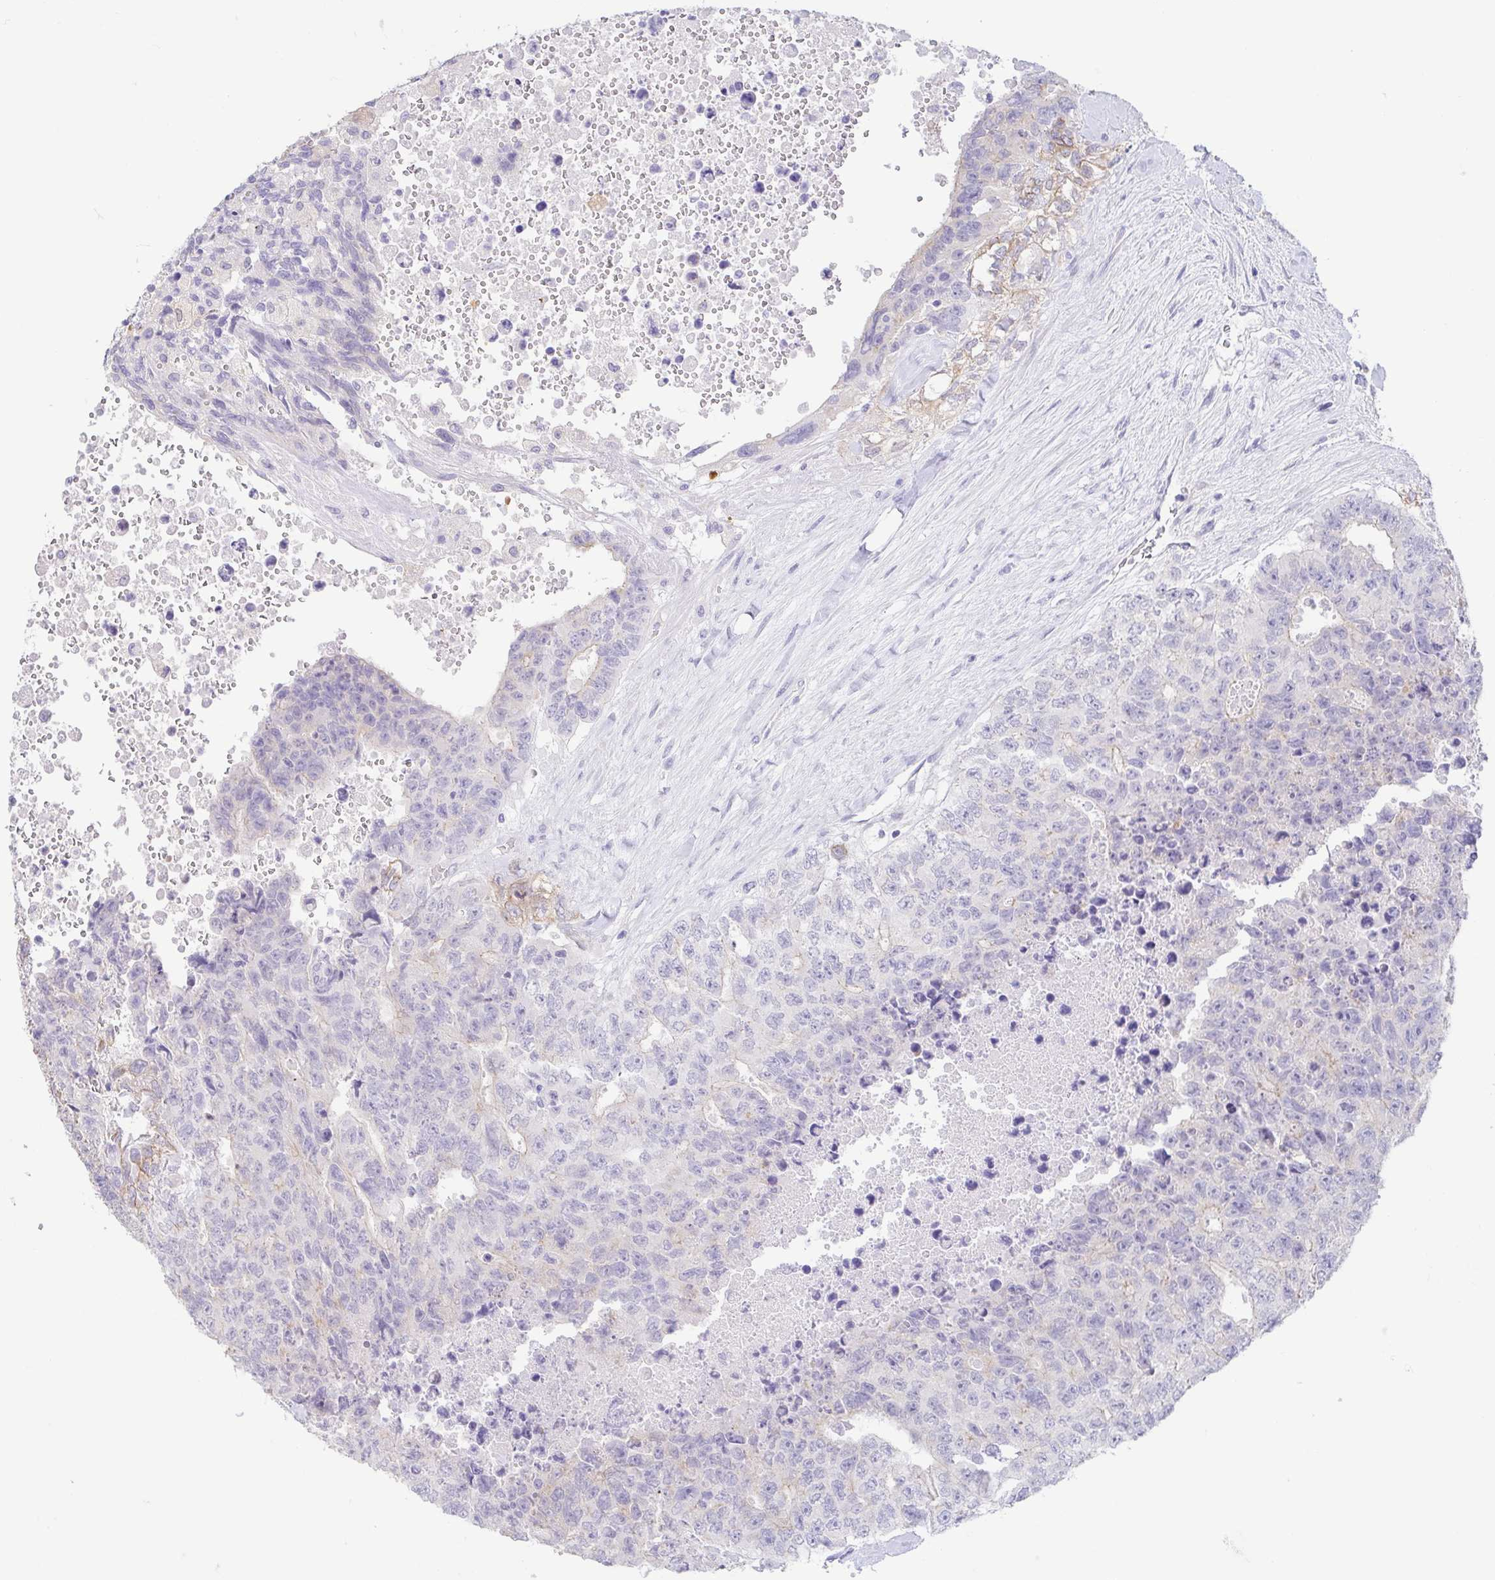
{"staining": {"intensity": "negative", "quantity": "none", "location": "none"}, "tissue": "testis cancer", "cell_type": "Tumor cells", "image_type": "cancer", "snomed": [{"axis": "morphology", "description": "Carcinoma, Embryonal, NOS"}, {"axis": "topography", "description": "Testis"}], "caption": "Human testis embryonal carcinoma stained for a protein using immunohistochemistry (IHC) exhibits no staining in tumor cells.", "gene": "FABP3", "patient": {"sex": "male", "age": 24}}